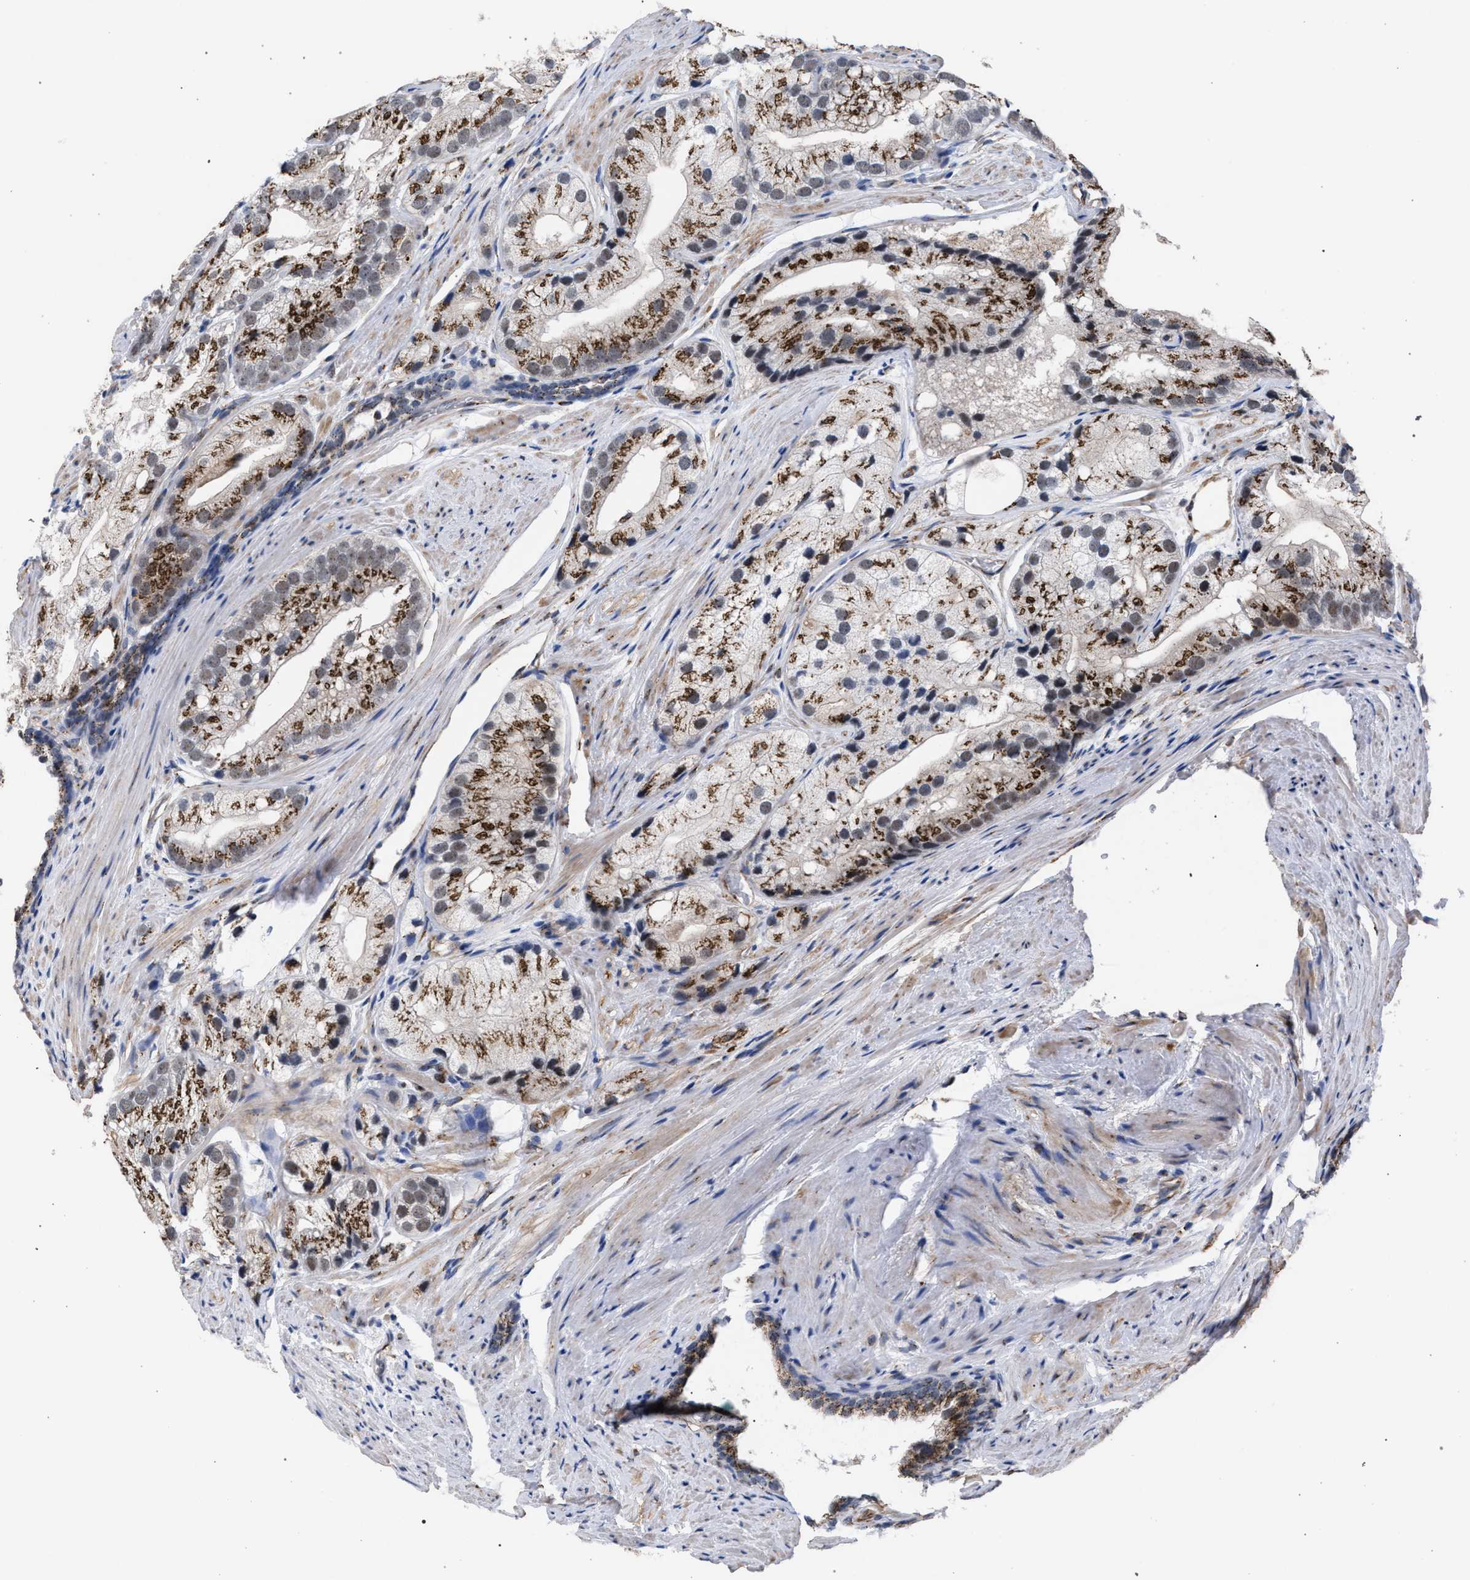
{"staining": {"intensity": "strong", "quantity": "25%-75%", "location": "cytoplasmic/membranous"}, "tissue": "prostate cancer", "cell_type": "Tumor cells", "image_type": "cancer", "snomed": [{"axis": "morphology", "description": "Adenocarcinoma, Low grade"}, {"axis": "topography", "description": "Prostate"}], "caption": "Strong cytoplasmic/membranous staining for a protein is present in about 25%-75% of tumor cells of prostate cancer using IHC.", "gene": "GOLGA2", "patient": {"sex": "male", "age": 69}}